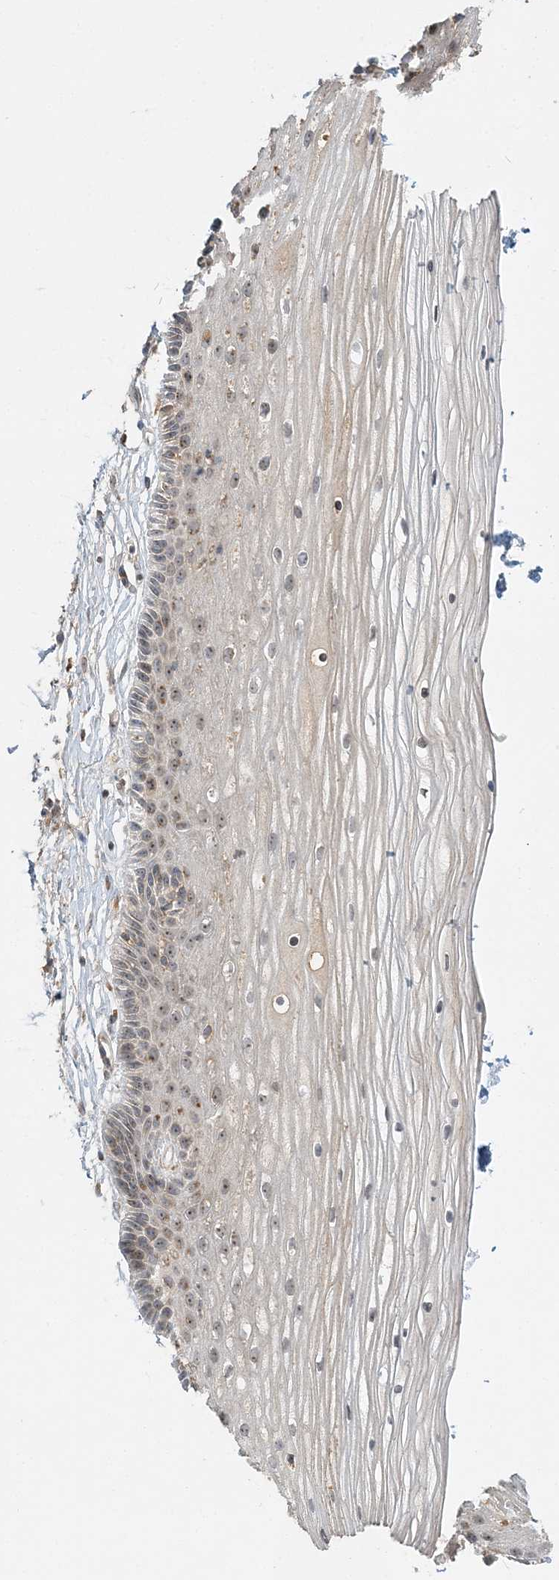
{"staining": {"intensity": "moderate", "quantity": "25%-75%", "location": "nuclear"}, "tissue": "vagina", "cell_type": "Squamous epithelial cells", "image_type": "normal", "snomed": [{"axis": "morphology", "description": "Normal tissue, NOS"}, {"axis": "topography", "description": "Vagina"}, {"axis": "topography", "description": "Cervix"}], "caption": "An IHC histopathology image of unremarkable tissue is shown. Protein staining in brown highlights moderate nuclear positivity in vagina within squamous epithelial cells. (DAB (3,3'-diaminobenzidine) = brown stain, brightfield microscopy at high magnification).", "gene": "AP1AR", "patient": {"sex": "female", "age": 40}}